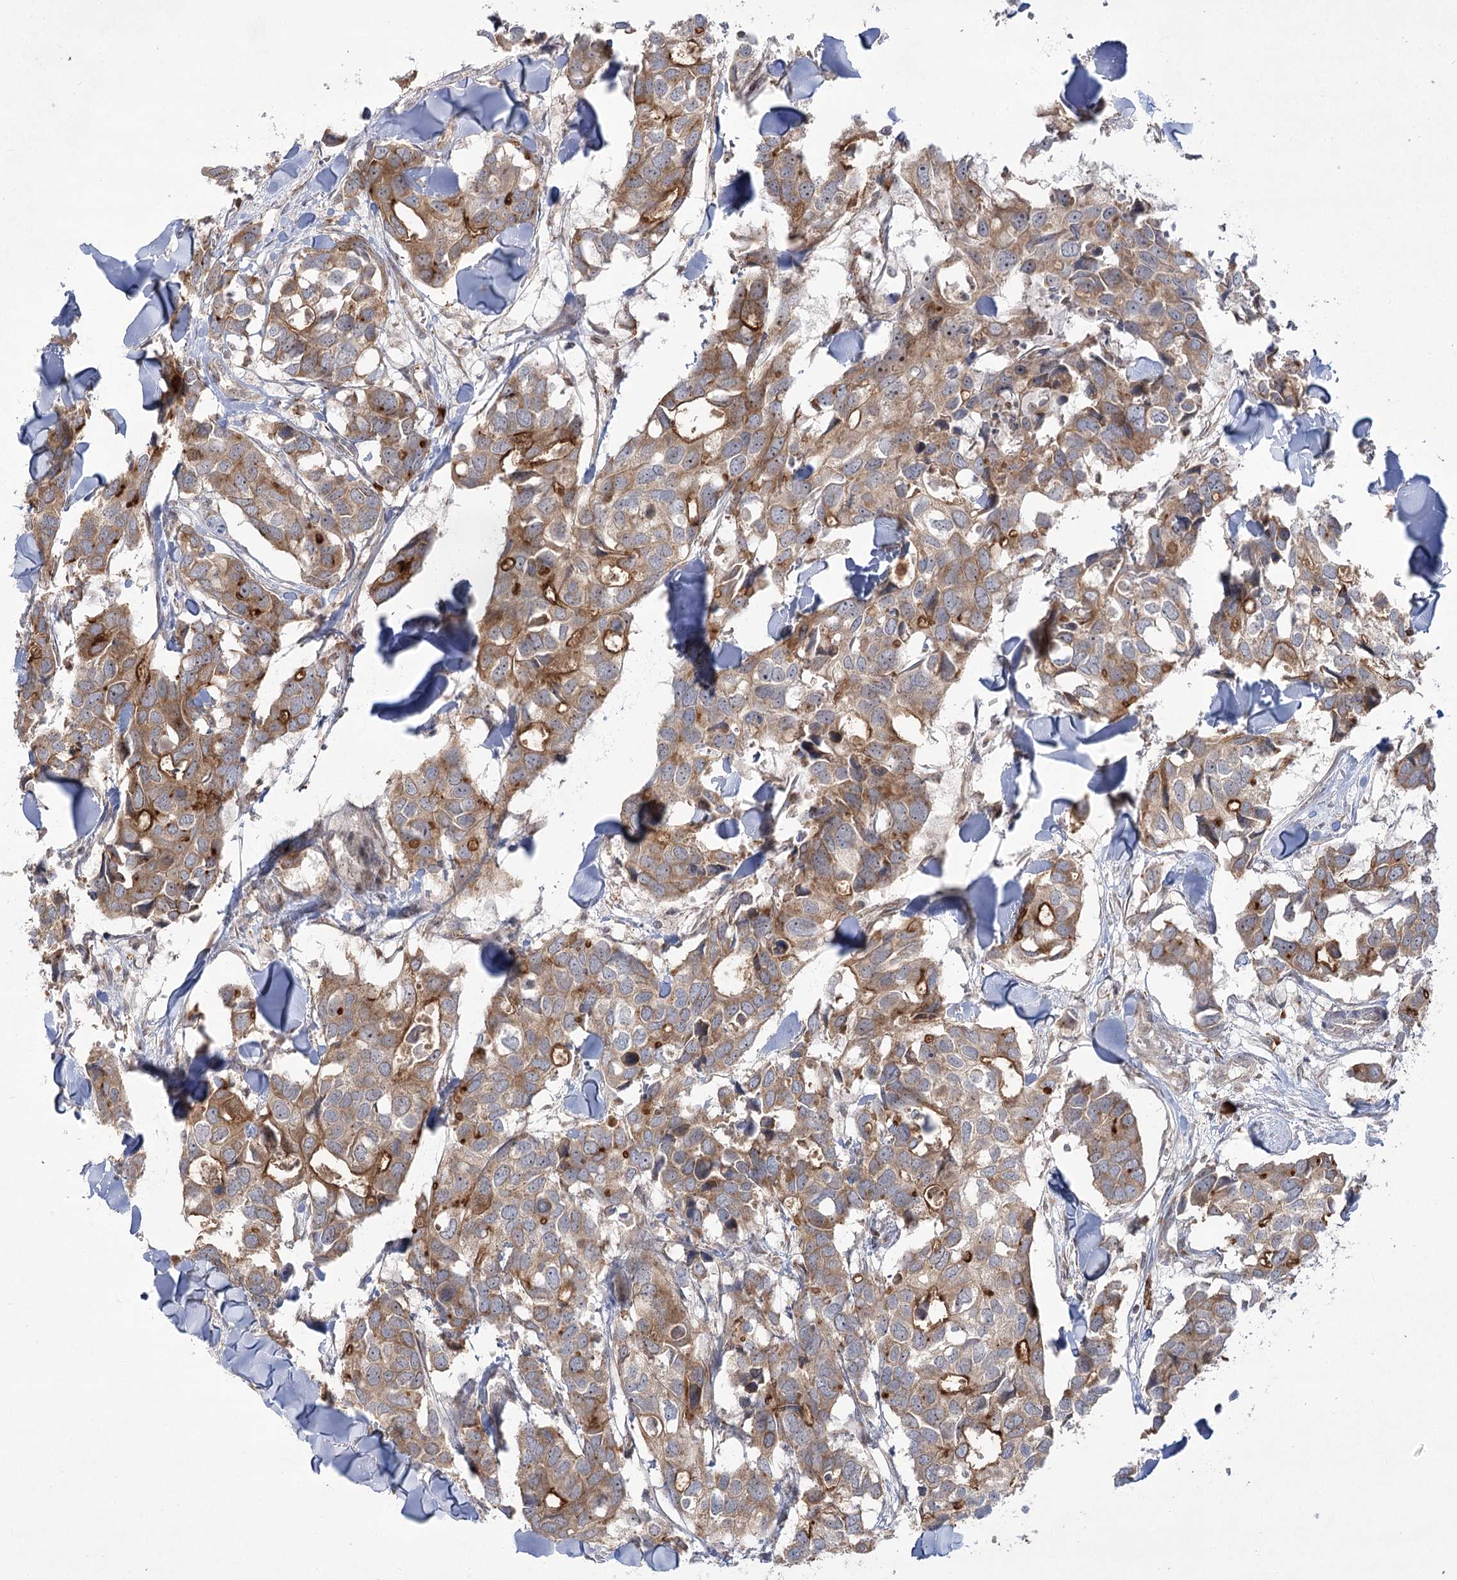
{"staining": {"intensity": "moderate", "quantity": ">75%", "location": "cytoplasmic/membranous"}, "tissue": "breast cancer", "cell_type": "Tumor cells", "image_type": "cancer", "snomed": [{"axis": "morphology", "description": "Duct carcinoma"}, {"axis": "topography", "description": "Breast"}], "caption": "A brown stain highlights moderate cytoplasmic/membranous positivity of a protein in human infiltrating ductal carcinoma (breast) tumor cells. (Brightfield microscopy of DAB IHC at high magnification).", "gene": "SYTL1", "patient": {"sex": "female", "age": 83}}